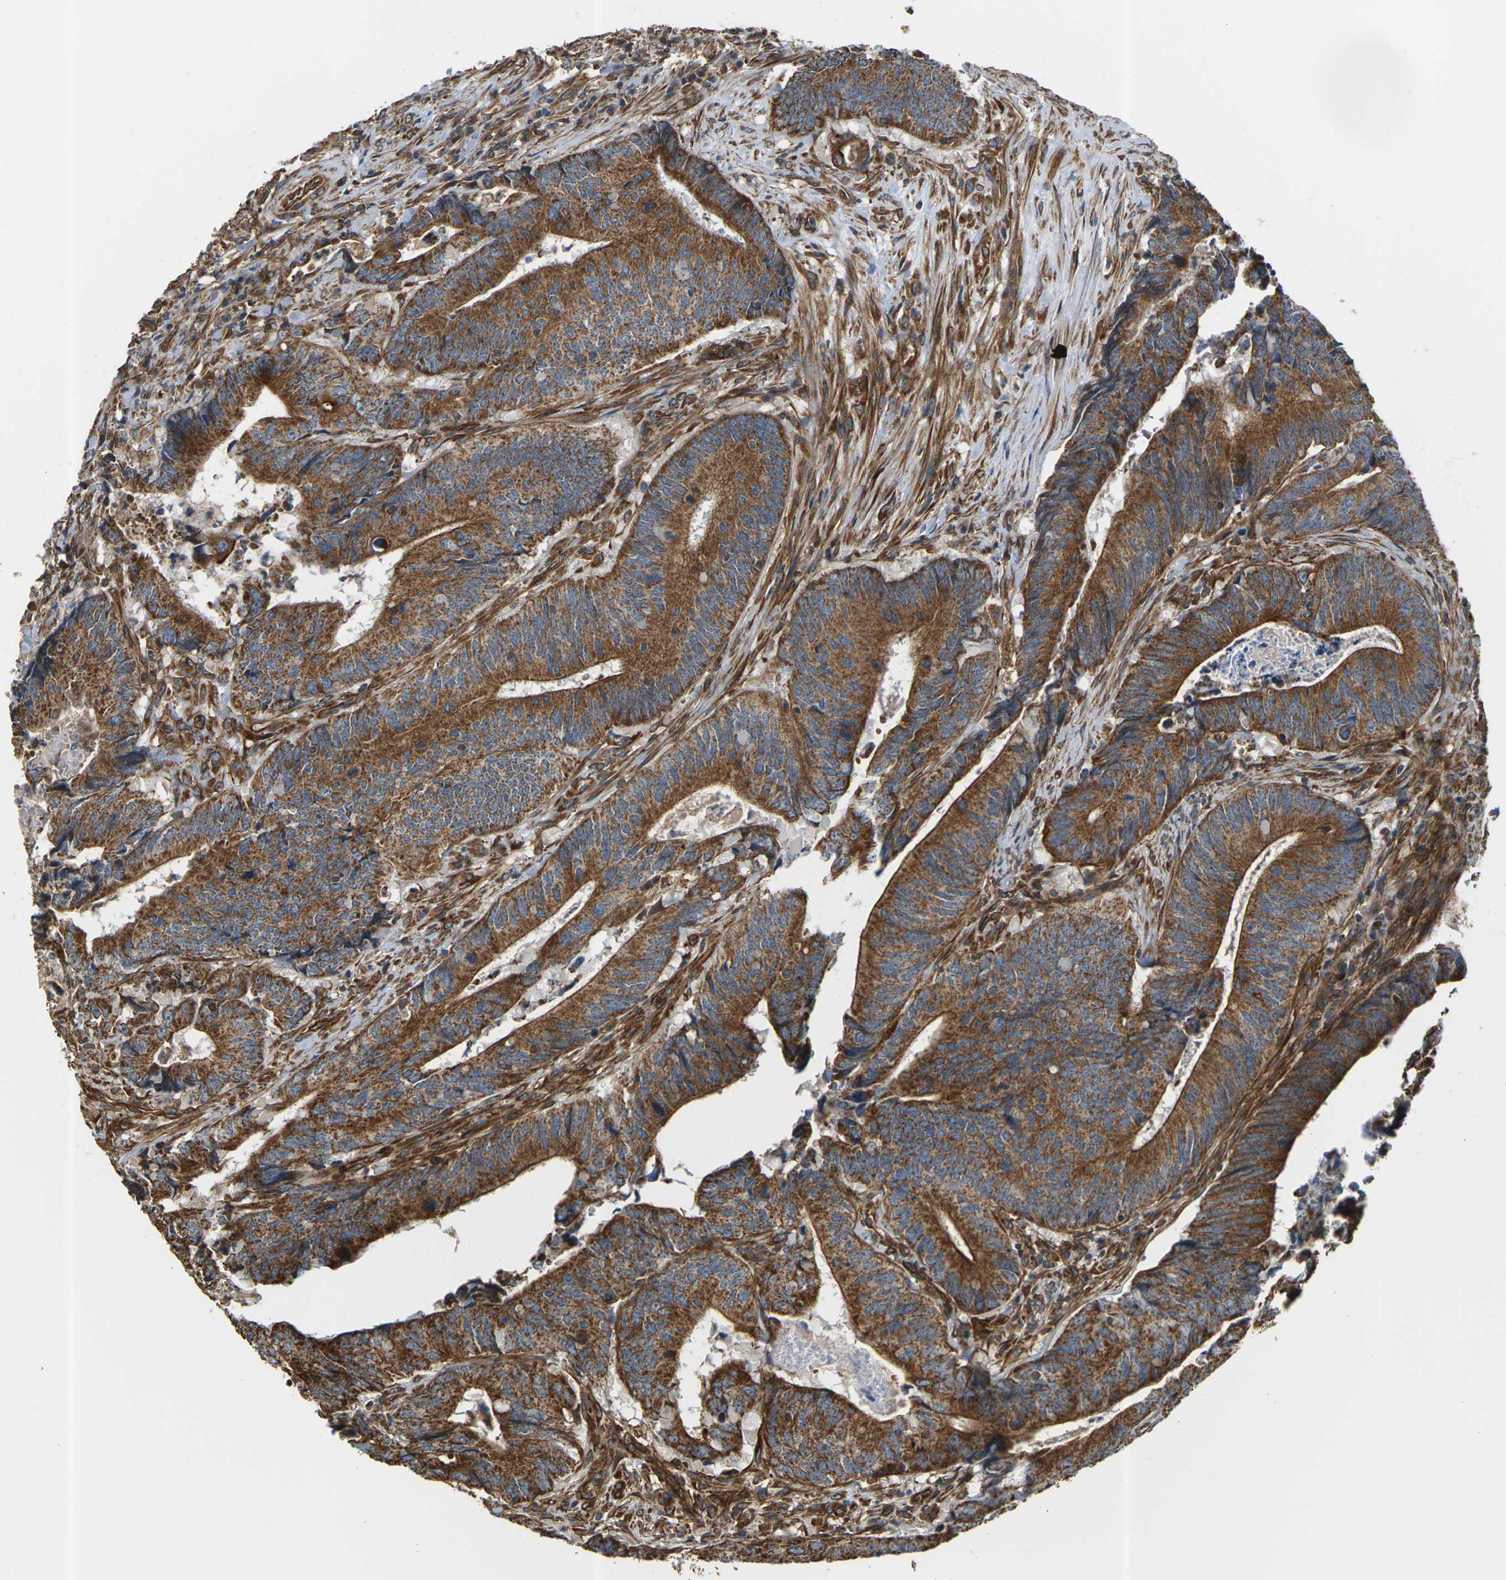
{"staining": {"intensity": "strong", "quantity": ">75%", "location": "cytoplasmic/membranous"}, "tissue": "colorectal cancer", "cell_type": "Tumor cells", "image_type": "cancer", "snomed": [{"axis": "morphology", "description": "Normal tissue, NOS"}, {"axis": "morphology", "description": "Adenocarcinoma, NOS"}, {"axis": "topography", "description": "Colon"}], "caption": "Colorectal cancer was stained to show a protein in brown. There is high levels of strong cytoplasmic/membranous positivity in approximately >75% of tumor cells. The protein of interest is stained brown, and the nuclei are stained in blue (DAB IHC with brightfield microscopy, high magnification).", "gene": "PCDHB4", "patient": {"sex": "male", "age": 56}}